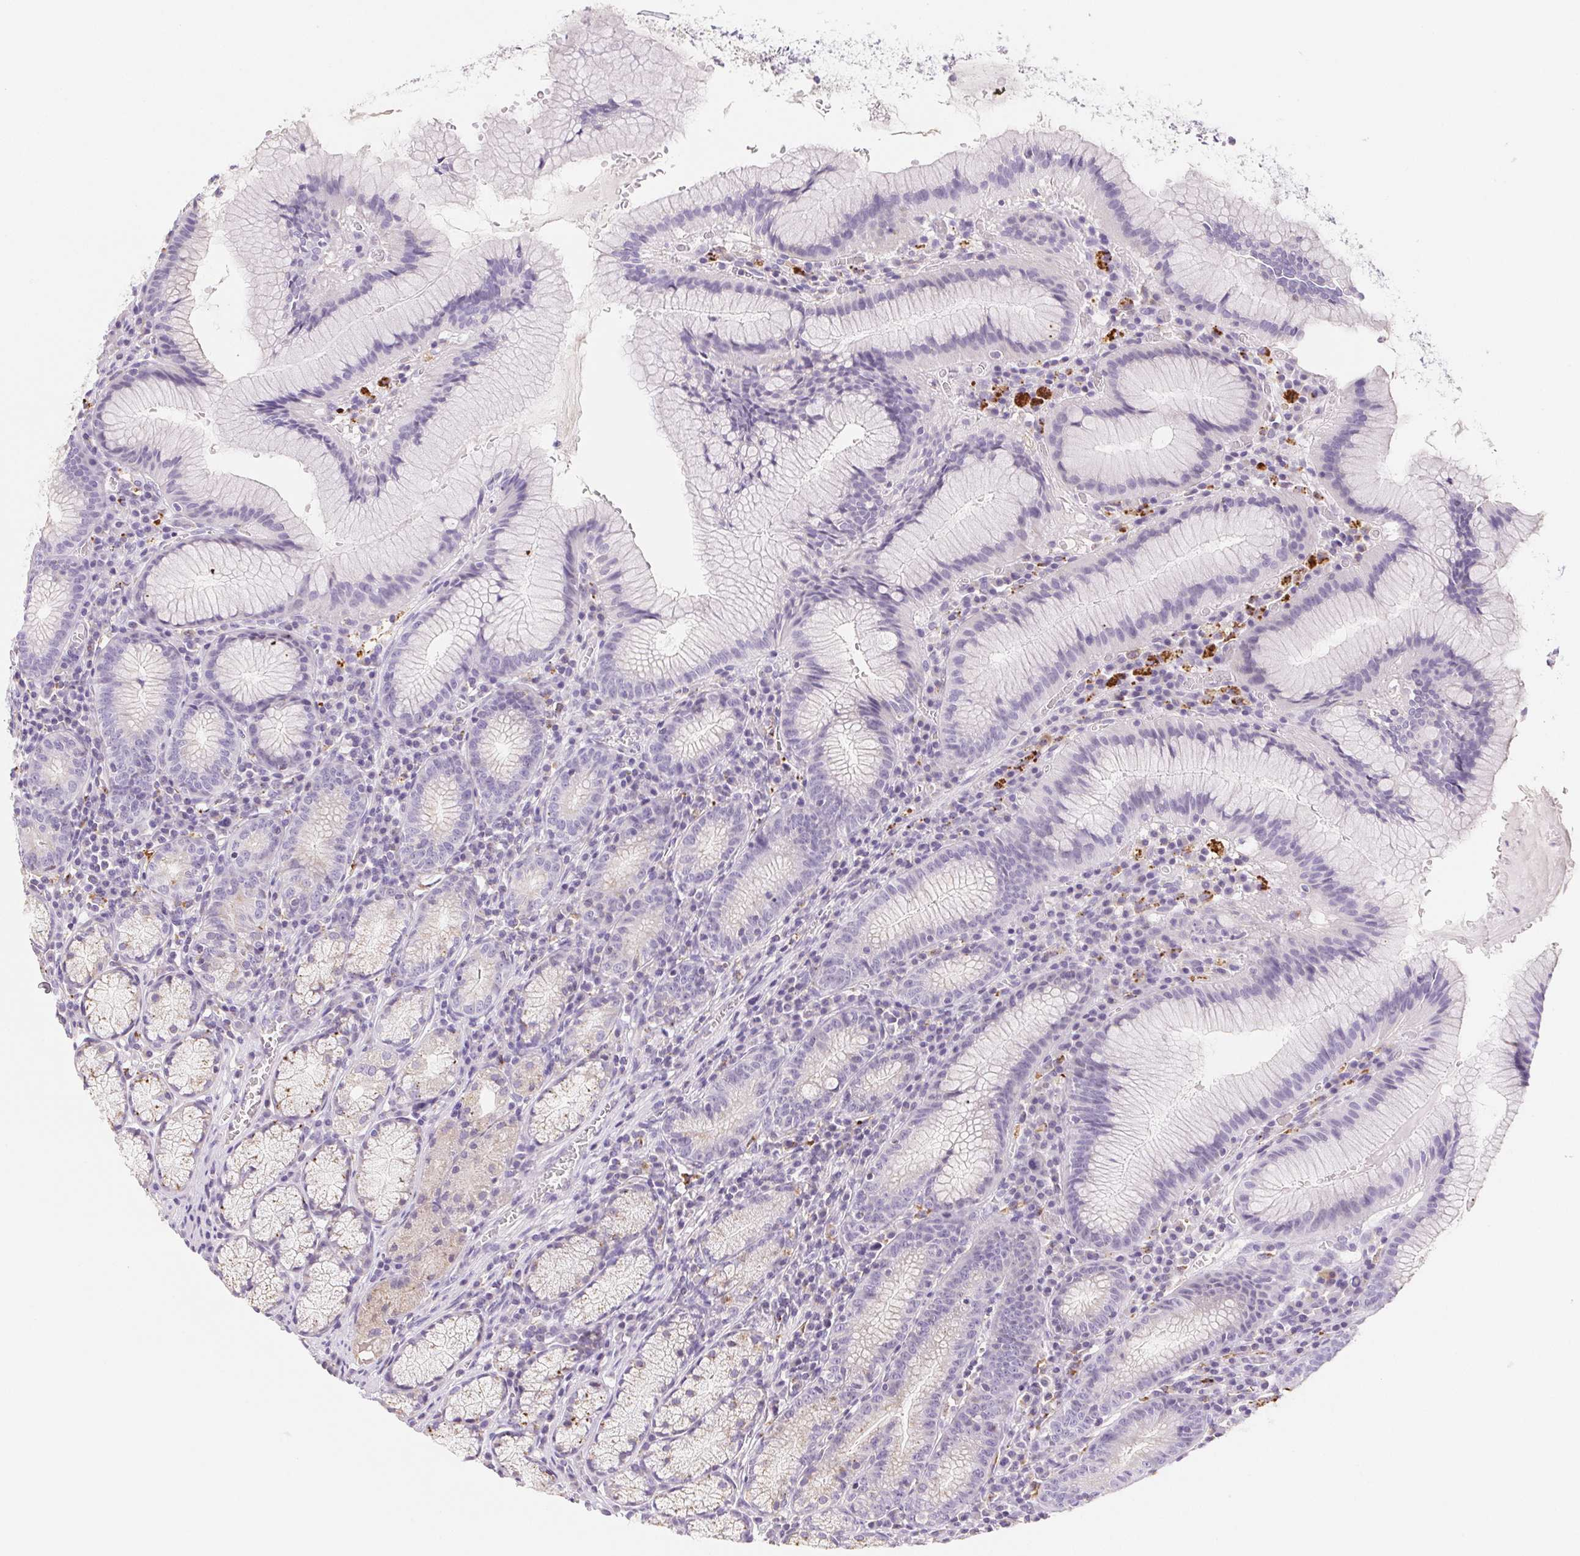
{"staining": {"intensity": "moderate", "quantity": "<25%", "location": "cytoplasmic/membranous"}, "tissue": "stomach", "cell_type": "Glandular cells", "image_type": "normal", "snomed": [{"axis": "morphology", "description": "Normal tissue, NOS"}, {"axis": "topography", "description": "Stomach"}], "caption": "A high-resolution histopathology image shows immunohistochemistry staining of unremarkable stomach, which demonstrates moderate cytoplasmic/membranous staining in approximately <25% of glandular cells. The protein of interest is stained brown, and the nuclei are stained in blue (DAB (3,3'-diaminobenzidine) IHC with brightfield microscopy, high magnification).", "gene": "LIPA", "patient": {"sex": "male", "age": 55}}